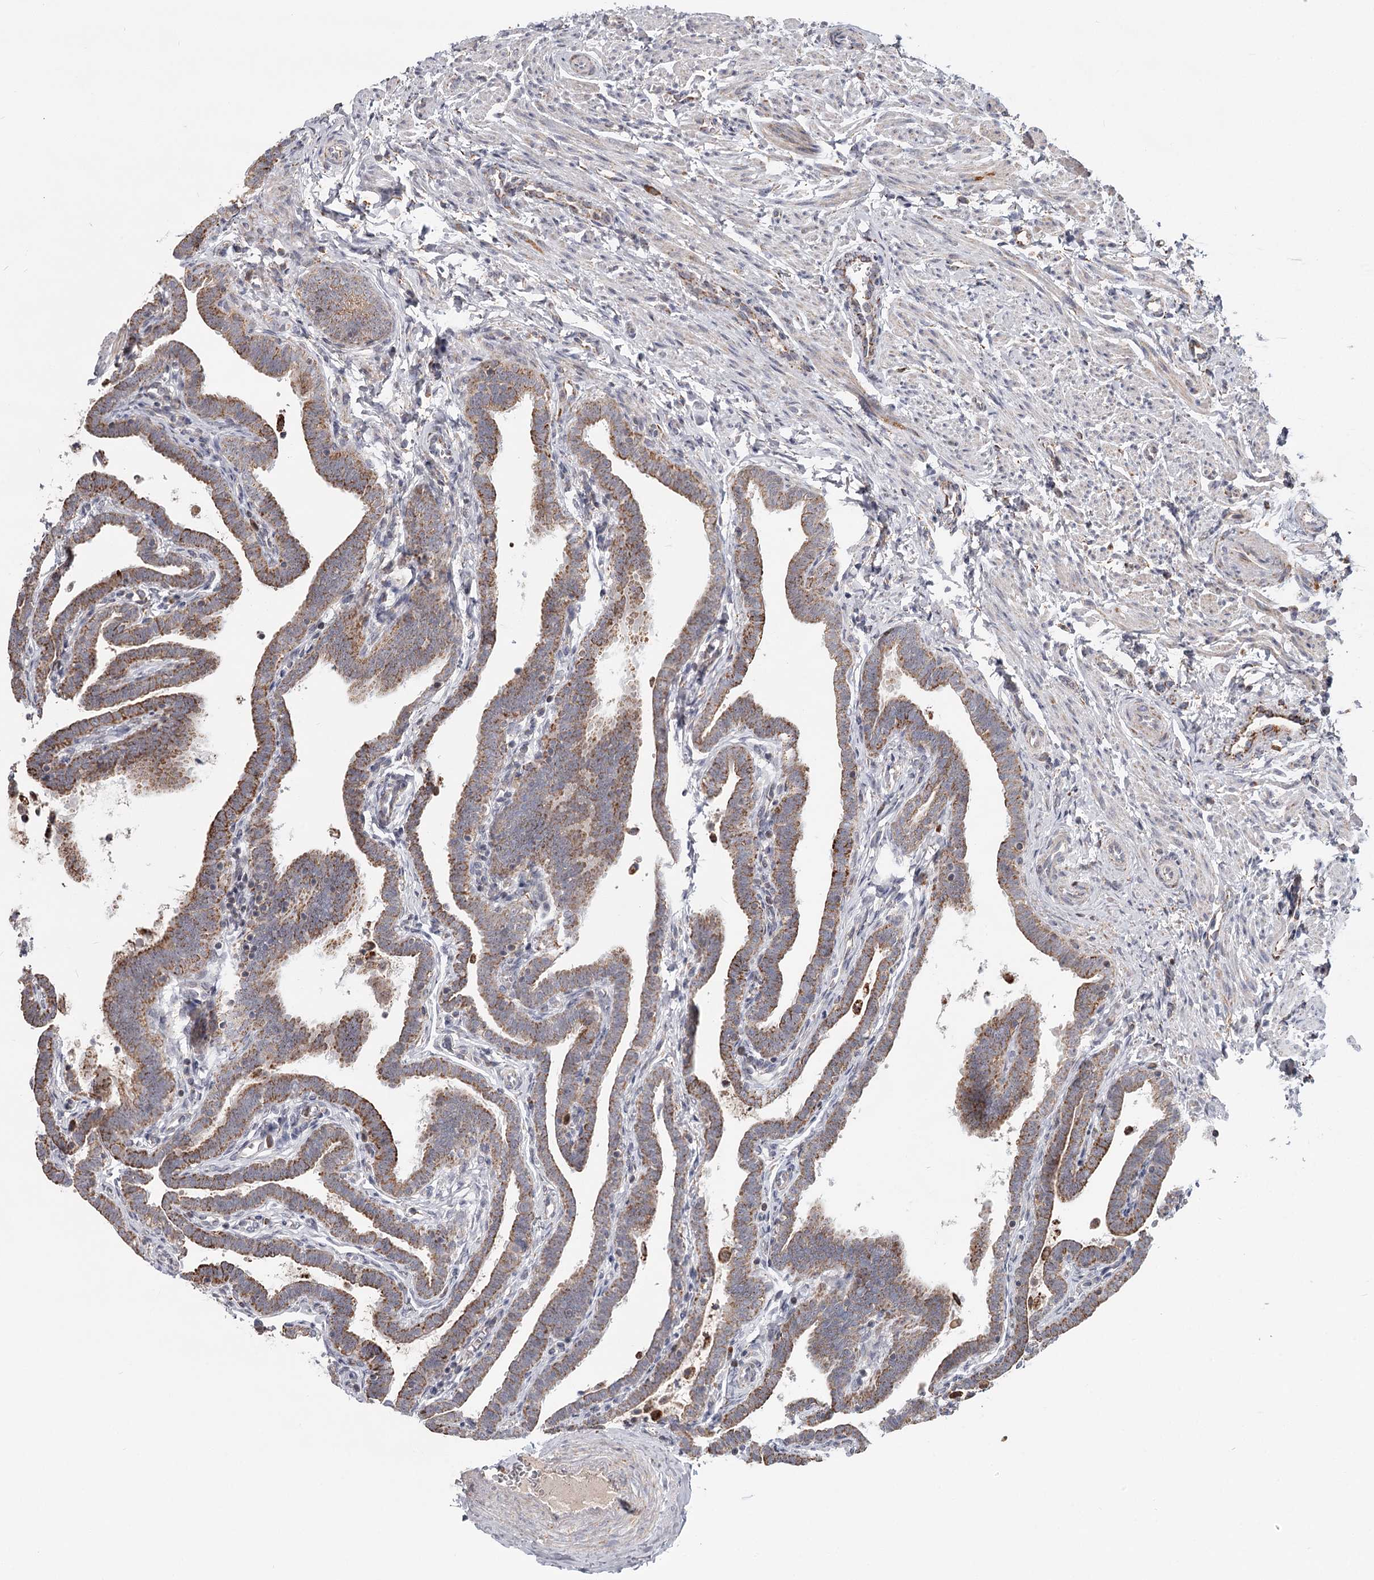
{"staining": {"intensity": "moderate", "quantity": ">75%", "location": "cytoplasmic/membranous"}, "tissue": "fallopian tube", "cell_type": "Glandular cells", "image_type": "normal", "snomed": [{"axis": "morphology", "description": "Normal tissue, NOS"}, {"axis": "topography", "description": "Fallopian tube"}], "caption": "Protein analysis of benign fallopian tube reveals moderate cytoplasmic/membranous expression in about >75% of glandular cells.", "gene": "CDC123", "patient": {"sex": "female", "age": 36}}